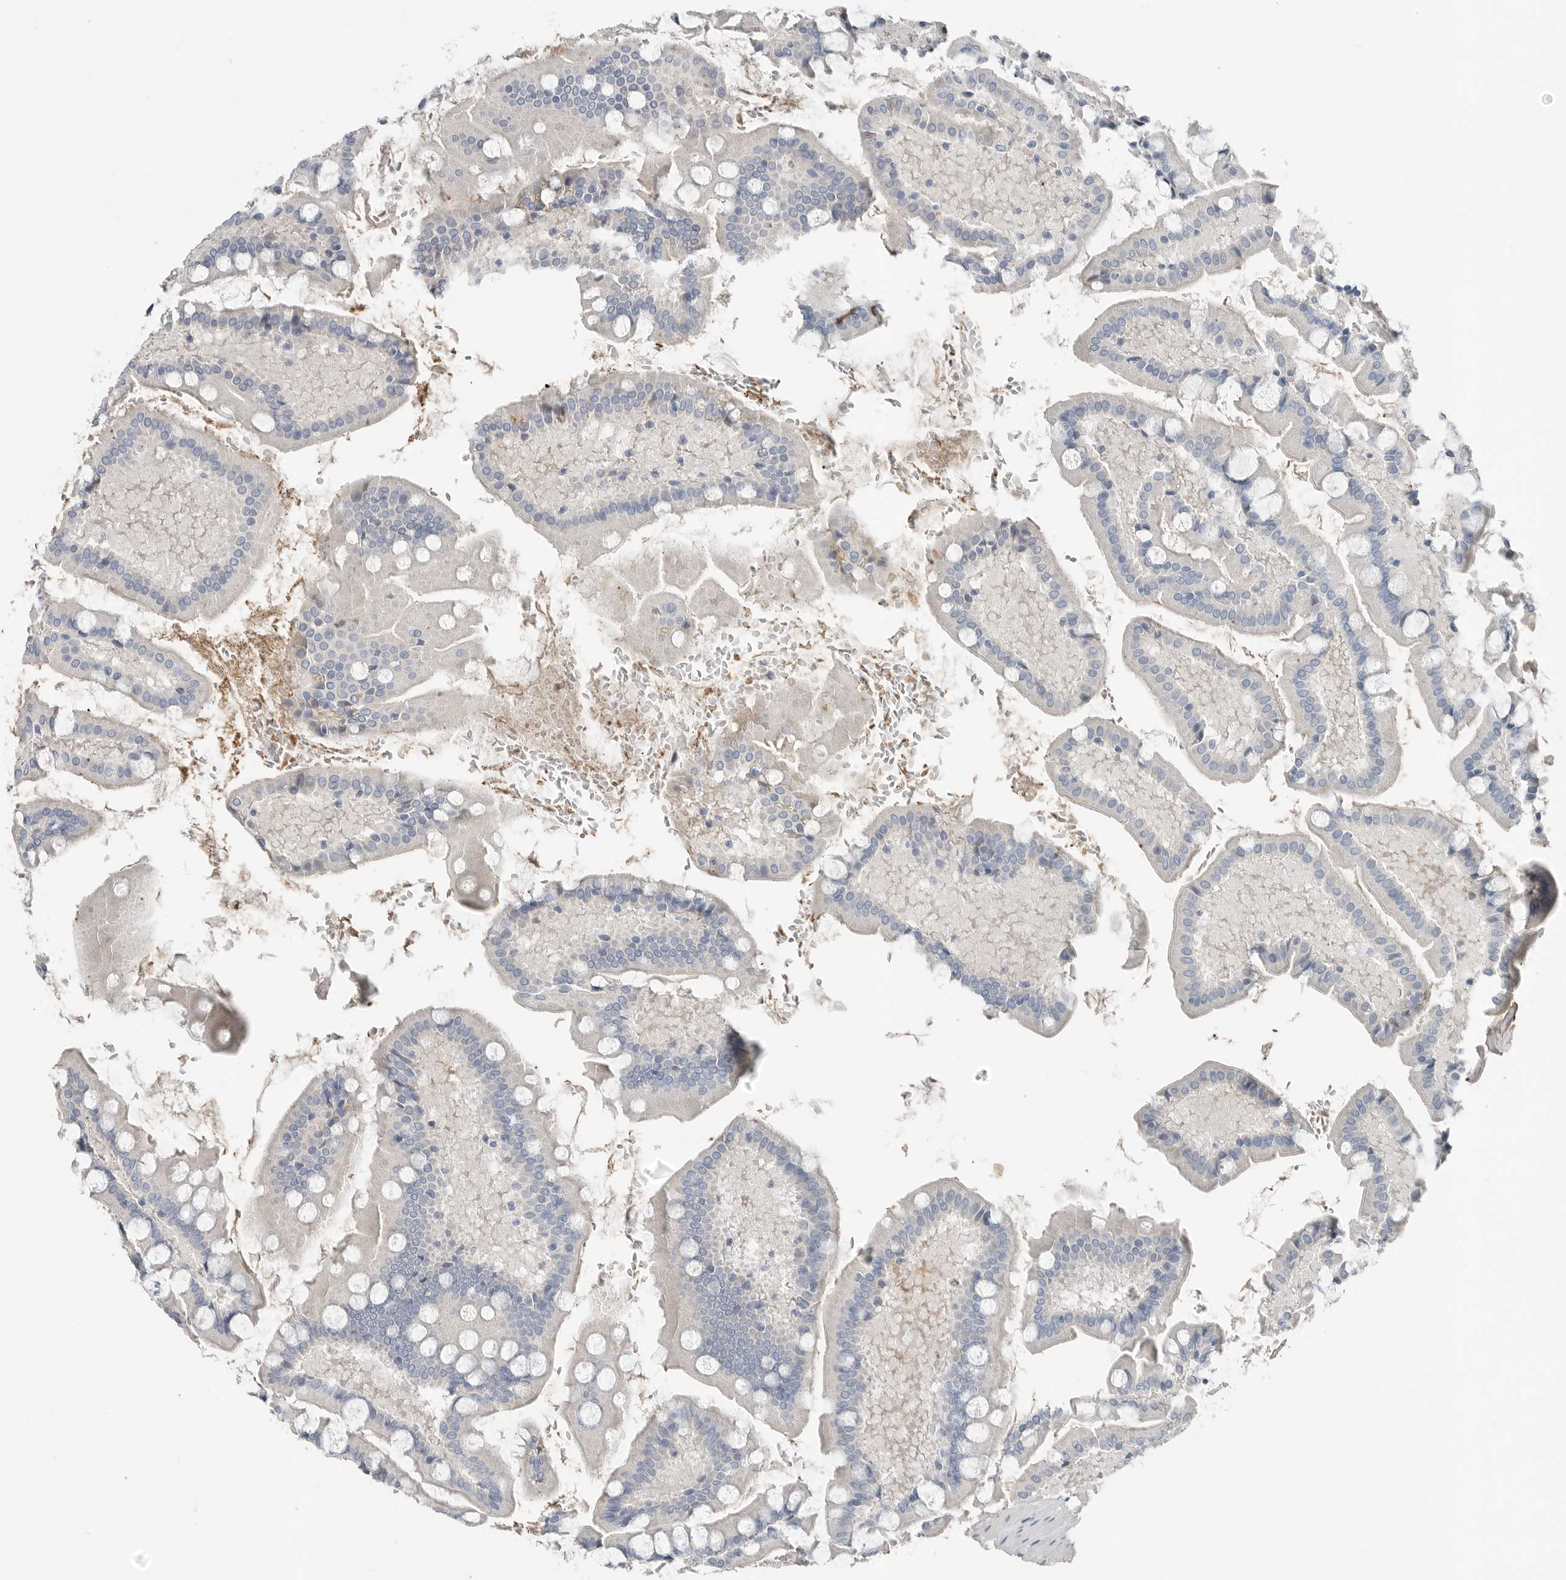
{"staining": {"intensity": "negative", "quantity": "none", "location": "none"}, "tissue": "small intestine", "cell_type": "Glandular cells", "image_type": "normal", "snomed": [{"axis": "morphology", "description": "Normal tissue, NOS"}, {"axis": "topography", "description": "Small intestine"}], "caption": "DAB (3,3'-diaminobenzidine) immunohistochemical staining of benign small intestine demonstrates no significant positivity in glandular cells.", "gene": "SERPINB7", "patient": {"sex": "male", "age": 41}}